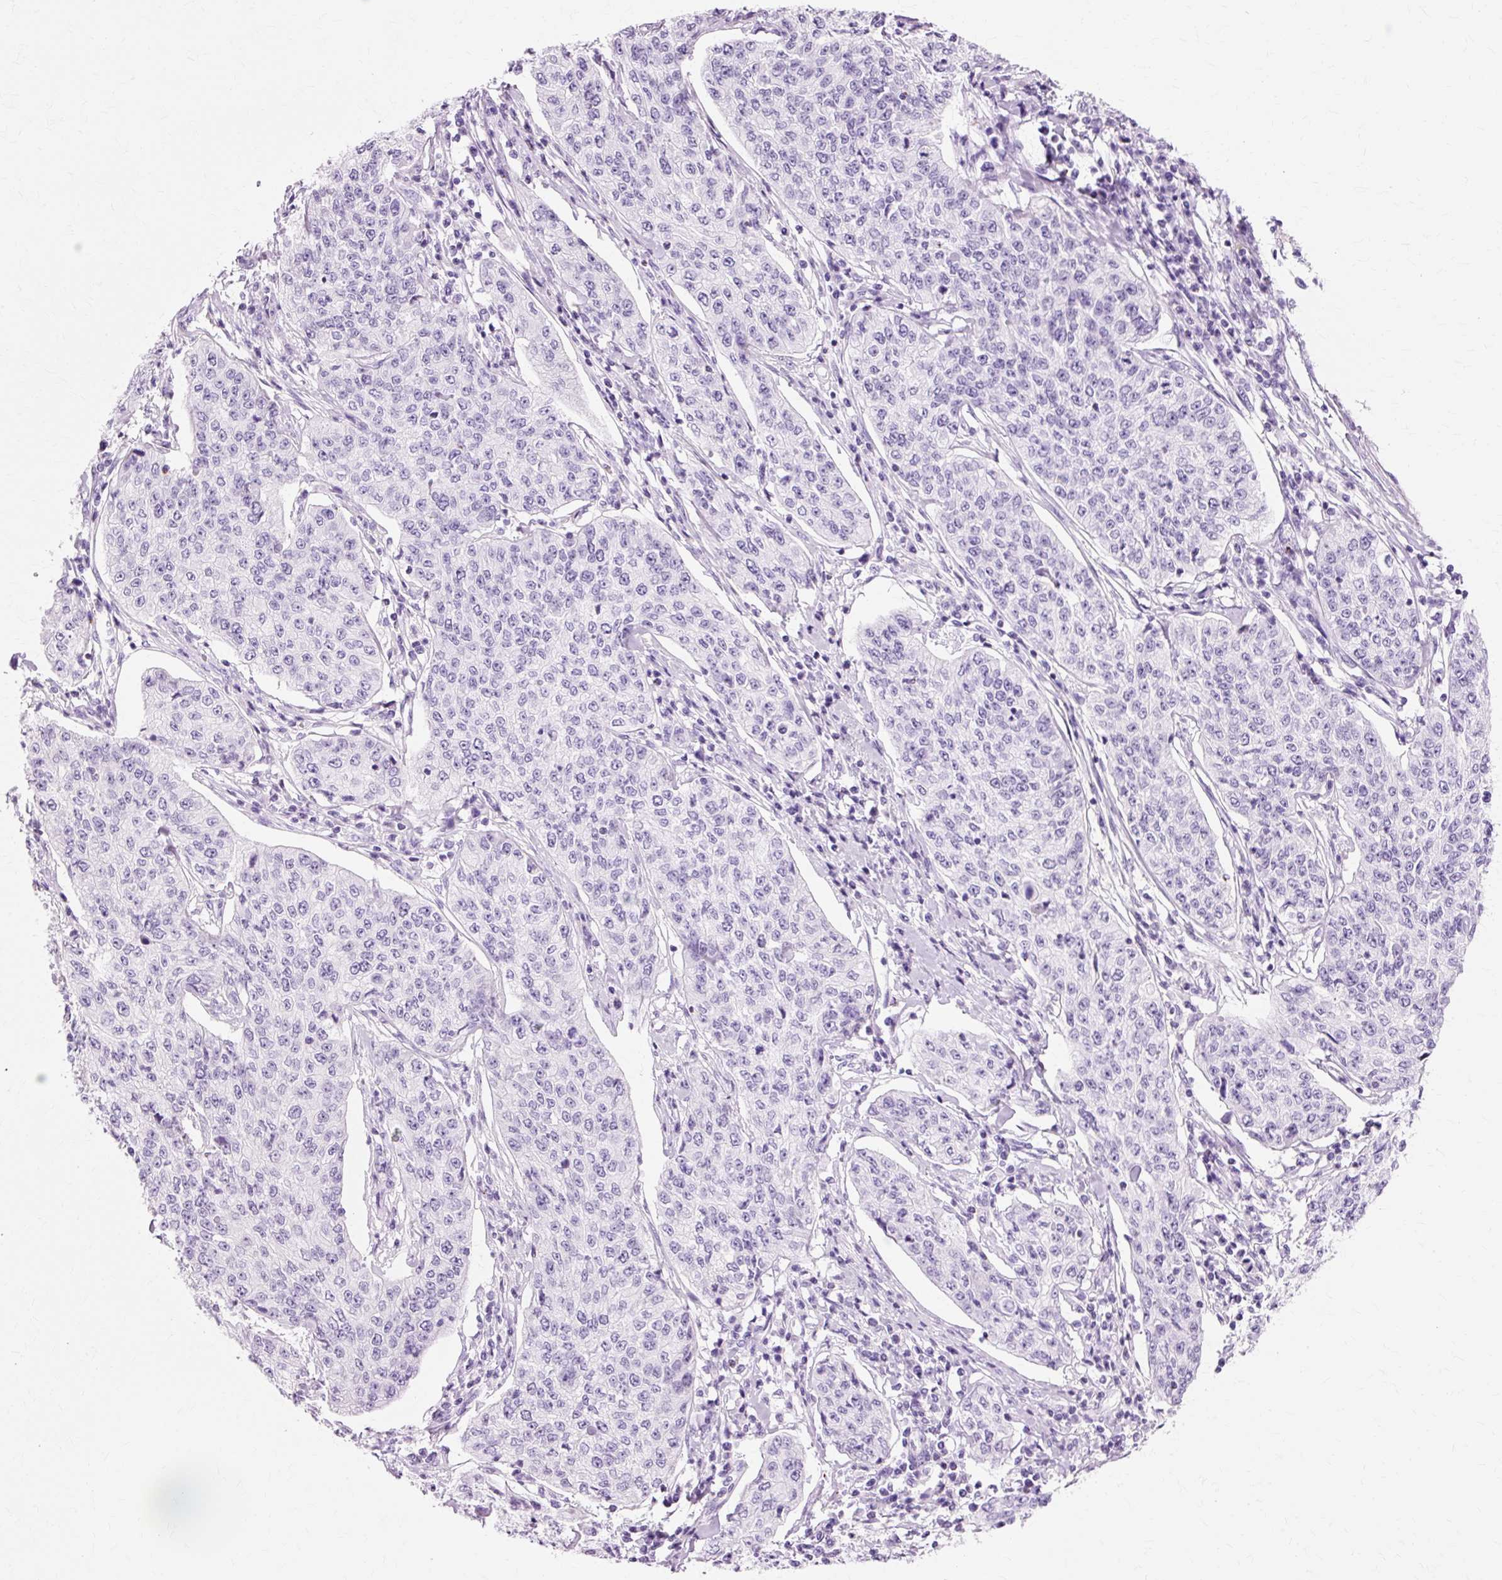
{"staining": {"intensity": "negative", "quantity": "none", "location": "none"}, "tissue": "cervical cancer", "cell_type": "Tumor cells", "image_type": "cancer", "snomed": [{"axis": "morphology", "description": "Squamous cell carcinoma, NOS"}, {"axis": "topography", "description": "Cervix"}], "caption": "A high-resolution photomicrograph shows IHC staining of squamous cell carcinoma (cervical), which exhibits no significant positivity in tumor cells.", "gene": "VN1R2", "patient": {"sex": "female", "age": 35}}